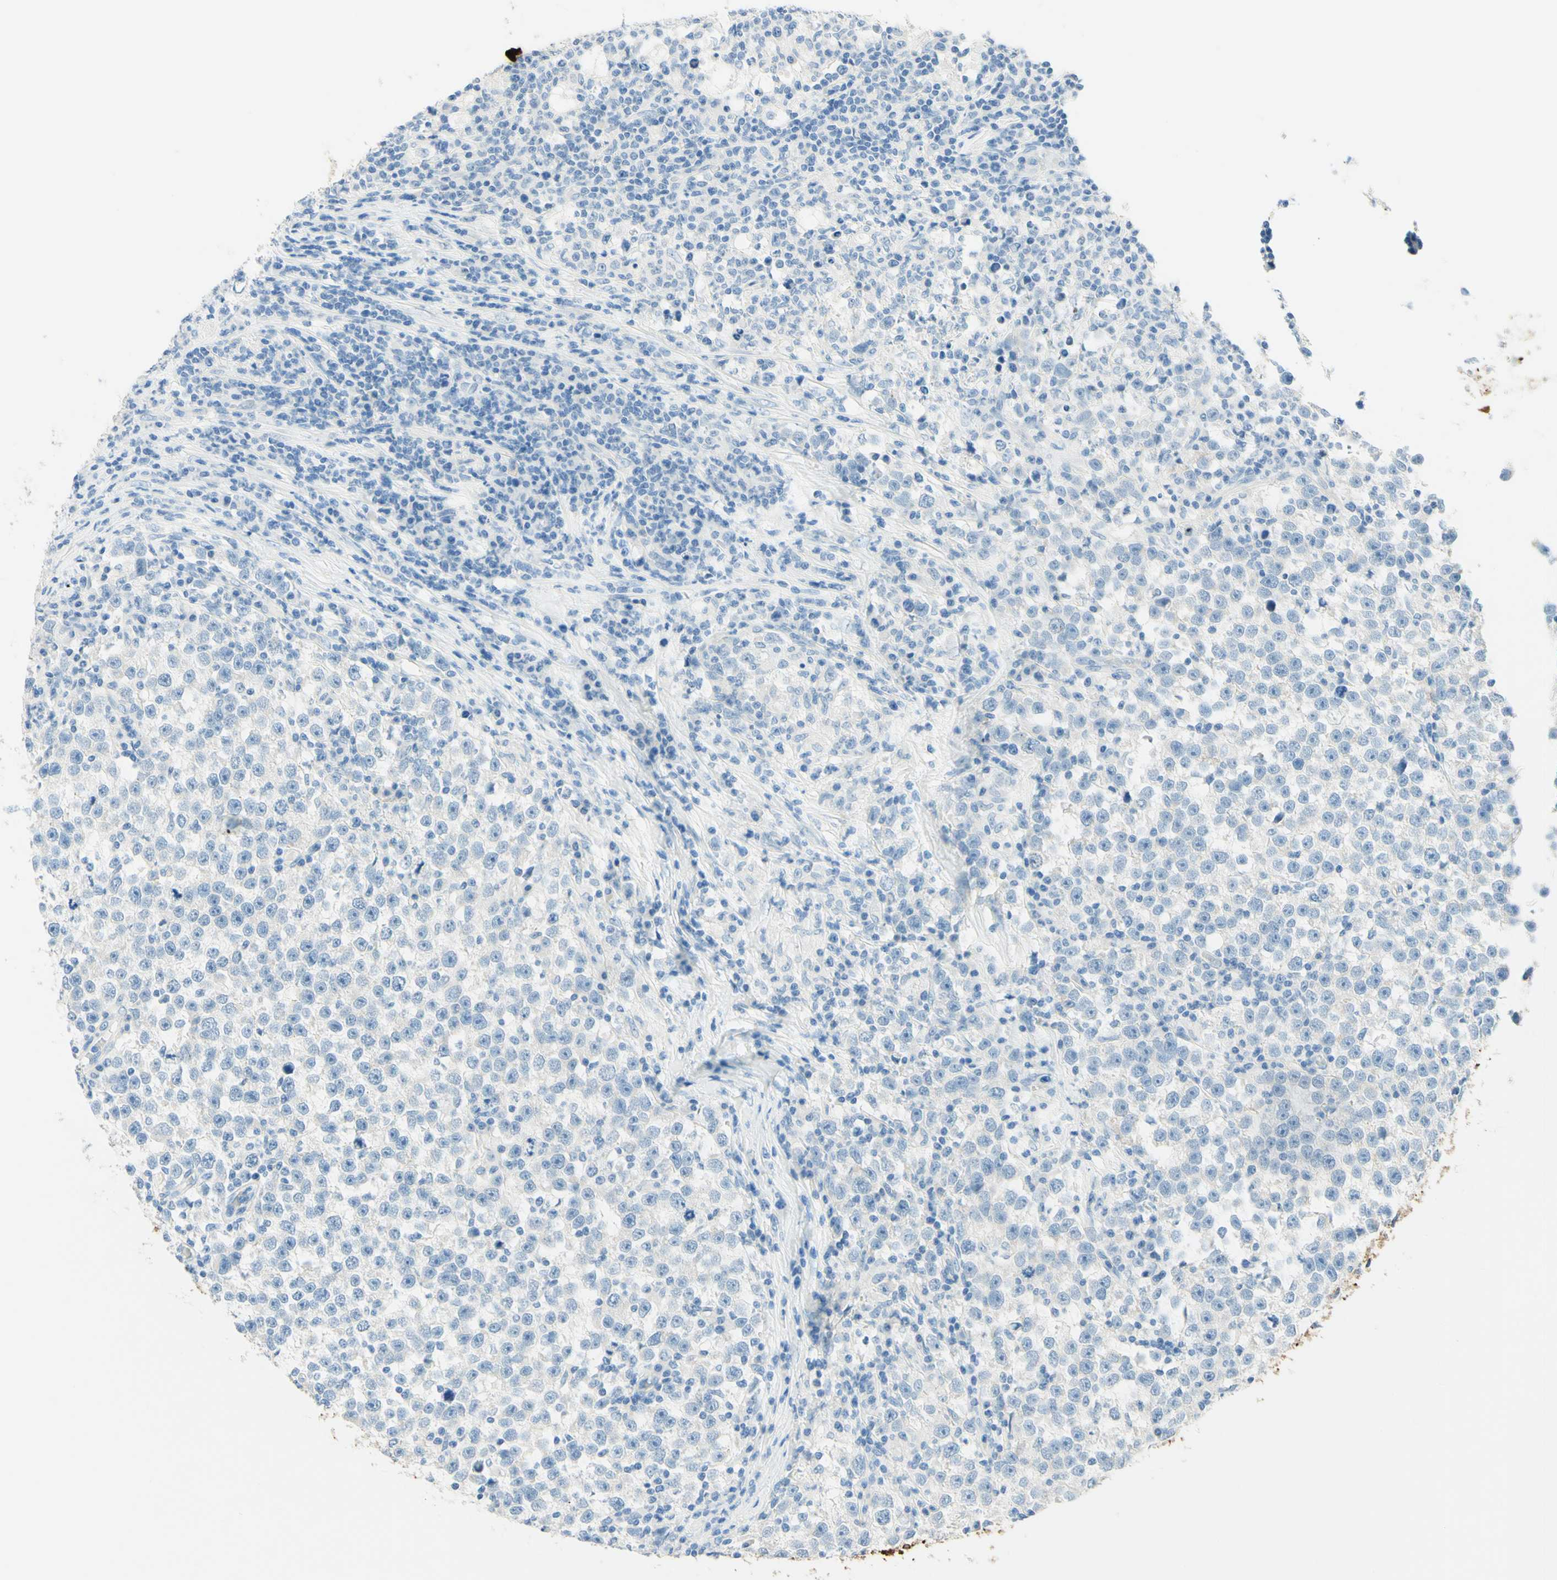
{"staining": {"intensity": "negative", "quantity": "none", "location": "none"}, "tissue": "testis cancer", "cell_type": "Tumor cells", "image_type": "cancer", "snomed": [{"axis": "morphology", "description": "Seminoma, NOS"}, {"axis": "topography", "description": "Testis"}], "caption": "Photomicrograph shows no significant protein staining in tumor cells of seminoma (testis).", "gene": "TMEM132D", "patient": {"sex": "male", "age": 43}}